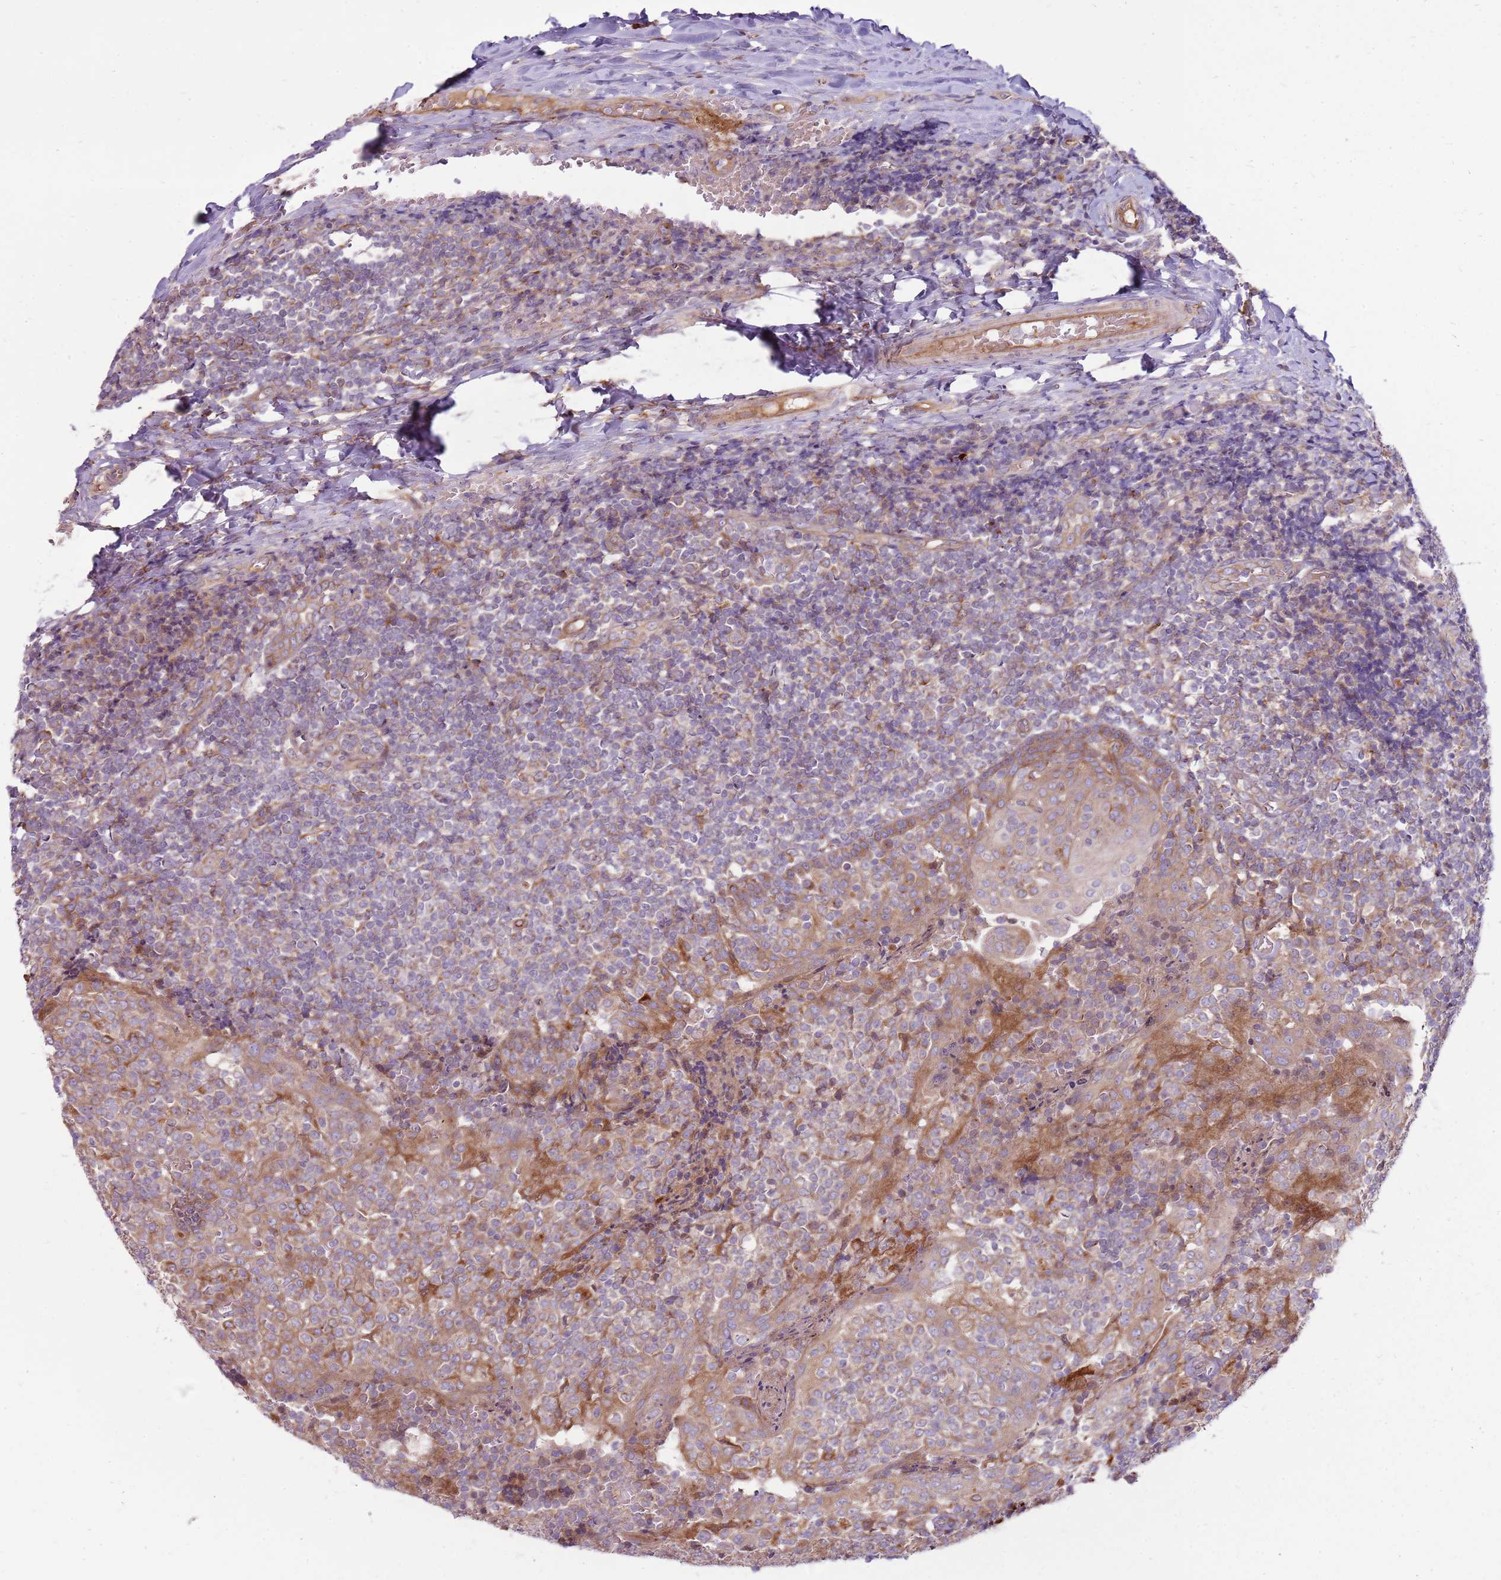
{"staining": {"intensity": "weak", "quantity": "25%-75%", "location": "cytoplasmic/membranous"}, "tissue": "tonsil", "cell_type": "Germinal center cells", "image_type": "normal", "snomed": [{"axis": "morphology", "description": "Normal tissue, NOS"}, {"axis": "topography", "description": "Tonsil"}], "caption": "Immunohistochemistry staining of benign tonsil, which reveals low levels of weak cytoplasmic/membranous expression in approximately 25%-75% of germinal center cells indicating weak cytoplasmic/membranous protein positivity. The staining was performed using DAB (brown) for protein detection and nuclei were counterstained in hematoxylin (blue).", "gene": "EMC1", "patient": {"sex": "female", "age": 19}}